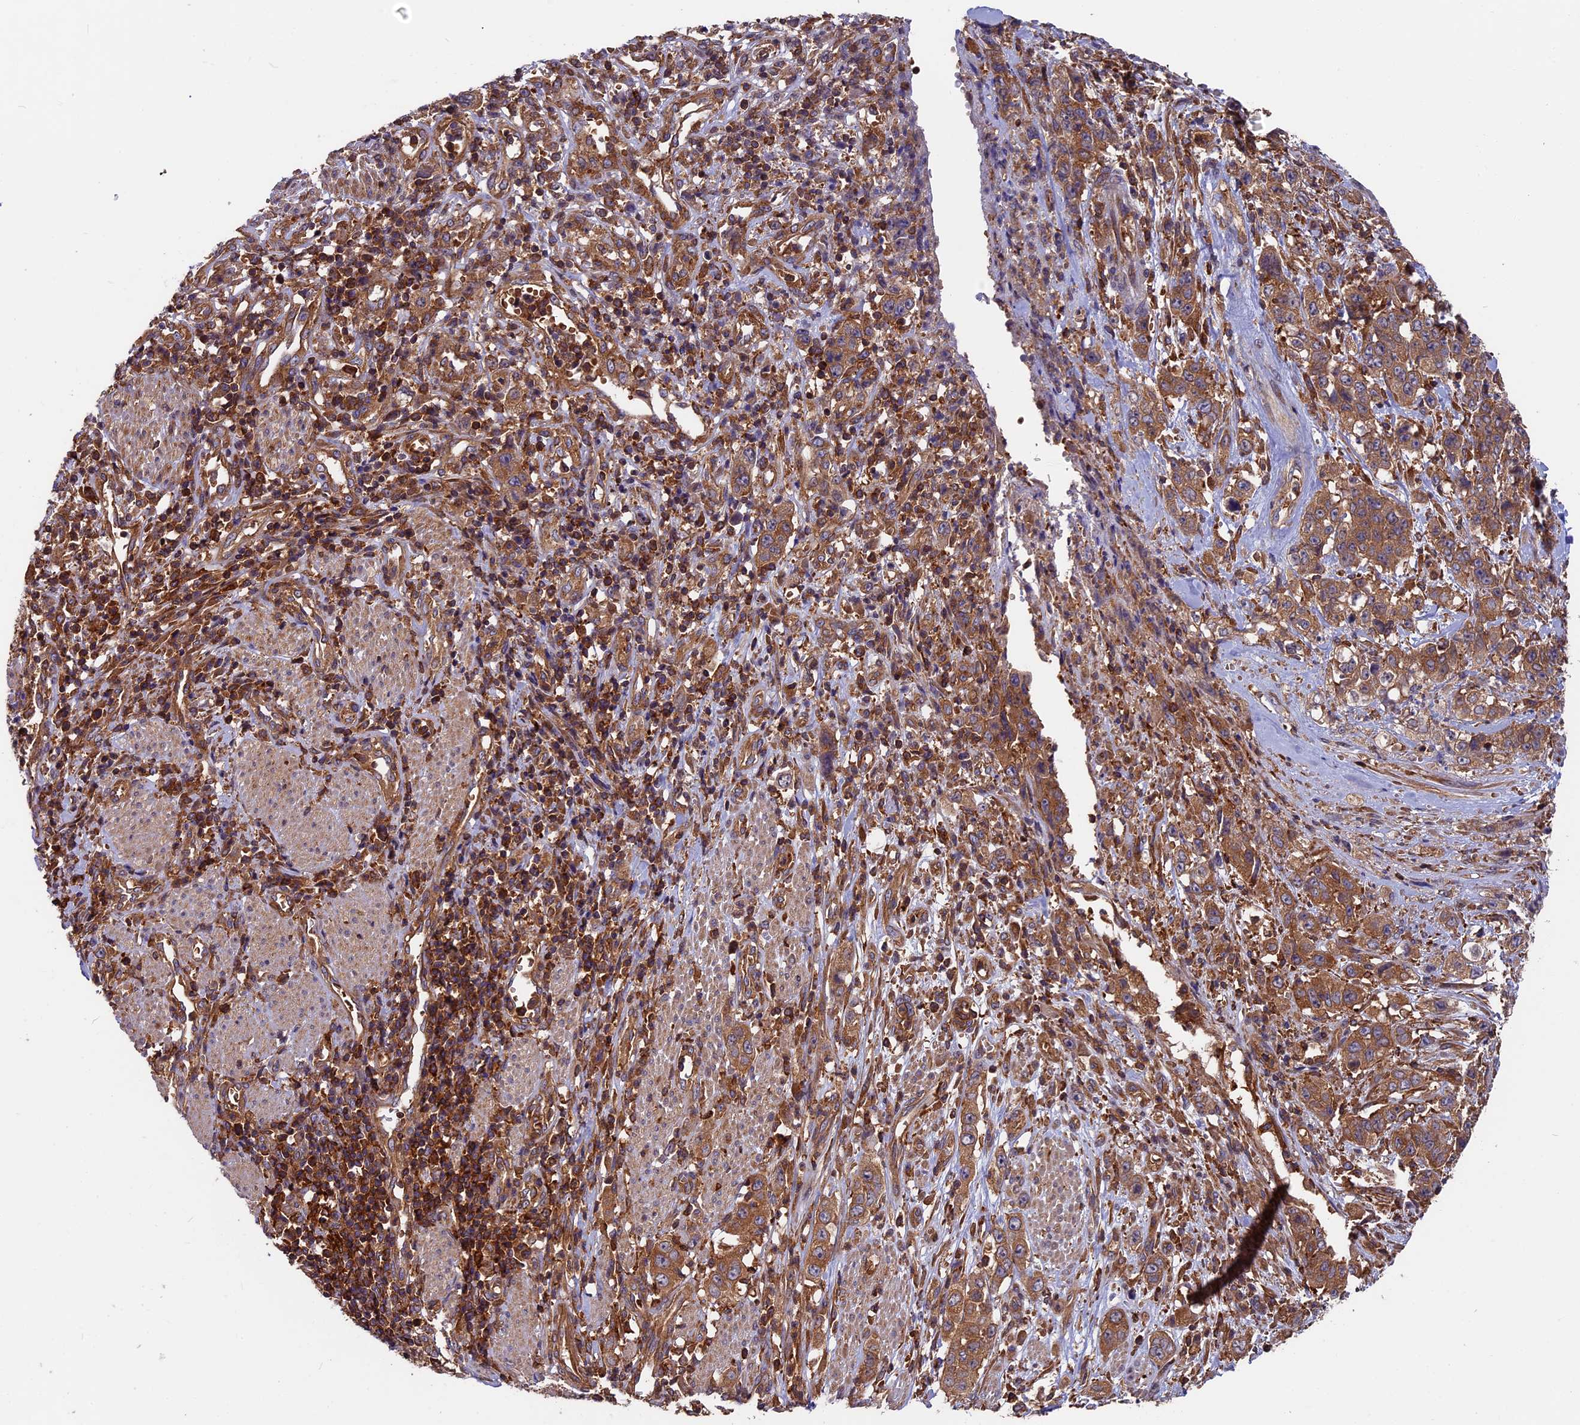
{"staining": {"intensity": "moderate", "quantity": ">75%", "location": "cytoplasmic/membranous"}, "tissue": "stomach cancer", "cell_type": "Tumor cells", "image_type": "cancer", "snomed": [{"axis": "morphology", "description": "Adenocarcinoma, NOS"}, {"axis": "topography", "description": "Stomach, upper"}], "caption": "Immunohistochemistry image of adenocarcinoma (stomach) stained for a protein (brown), which reveals medium levels of moderate cytoplasmic/membranous staining in about >75% of tumor cells.", "gene": "MYO9B", "patient": {"sex": "male", "age": 62}}